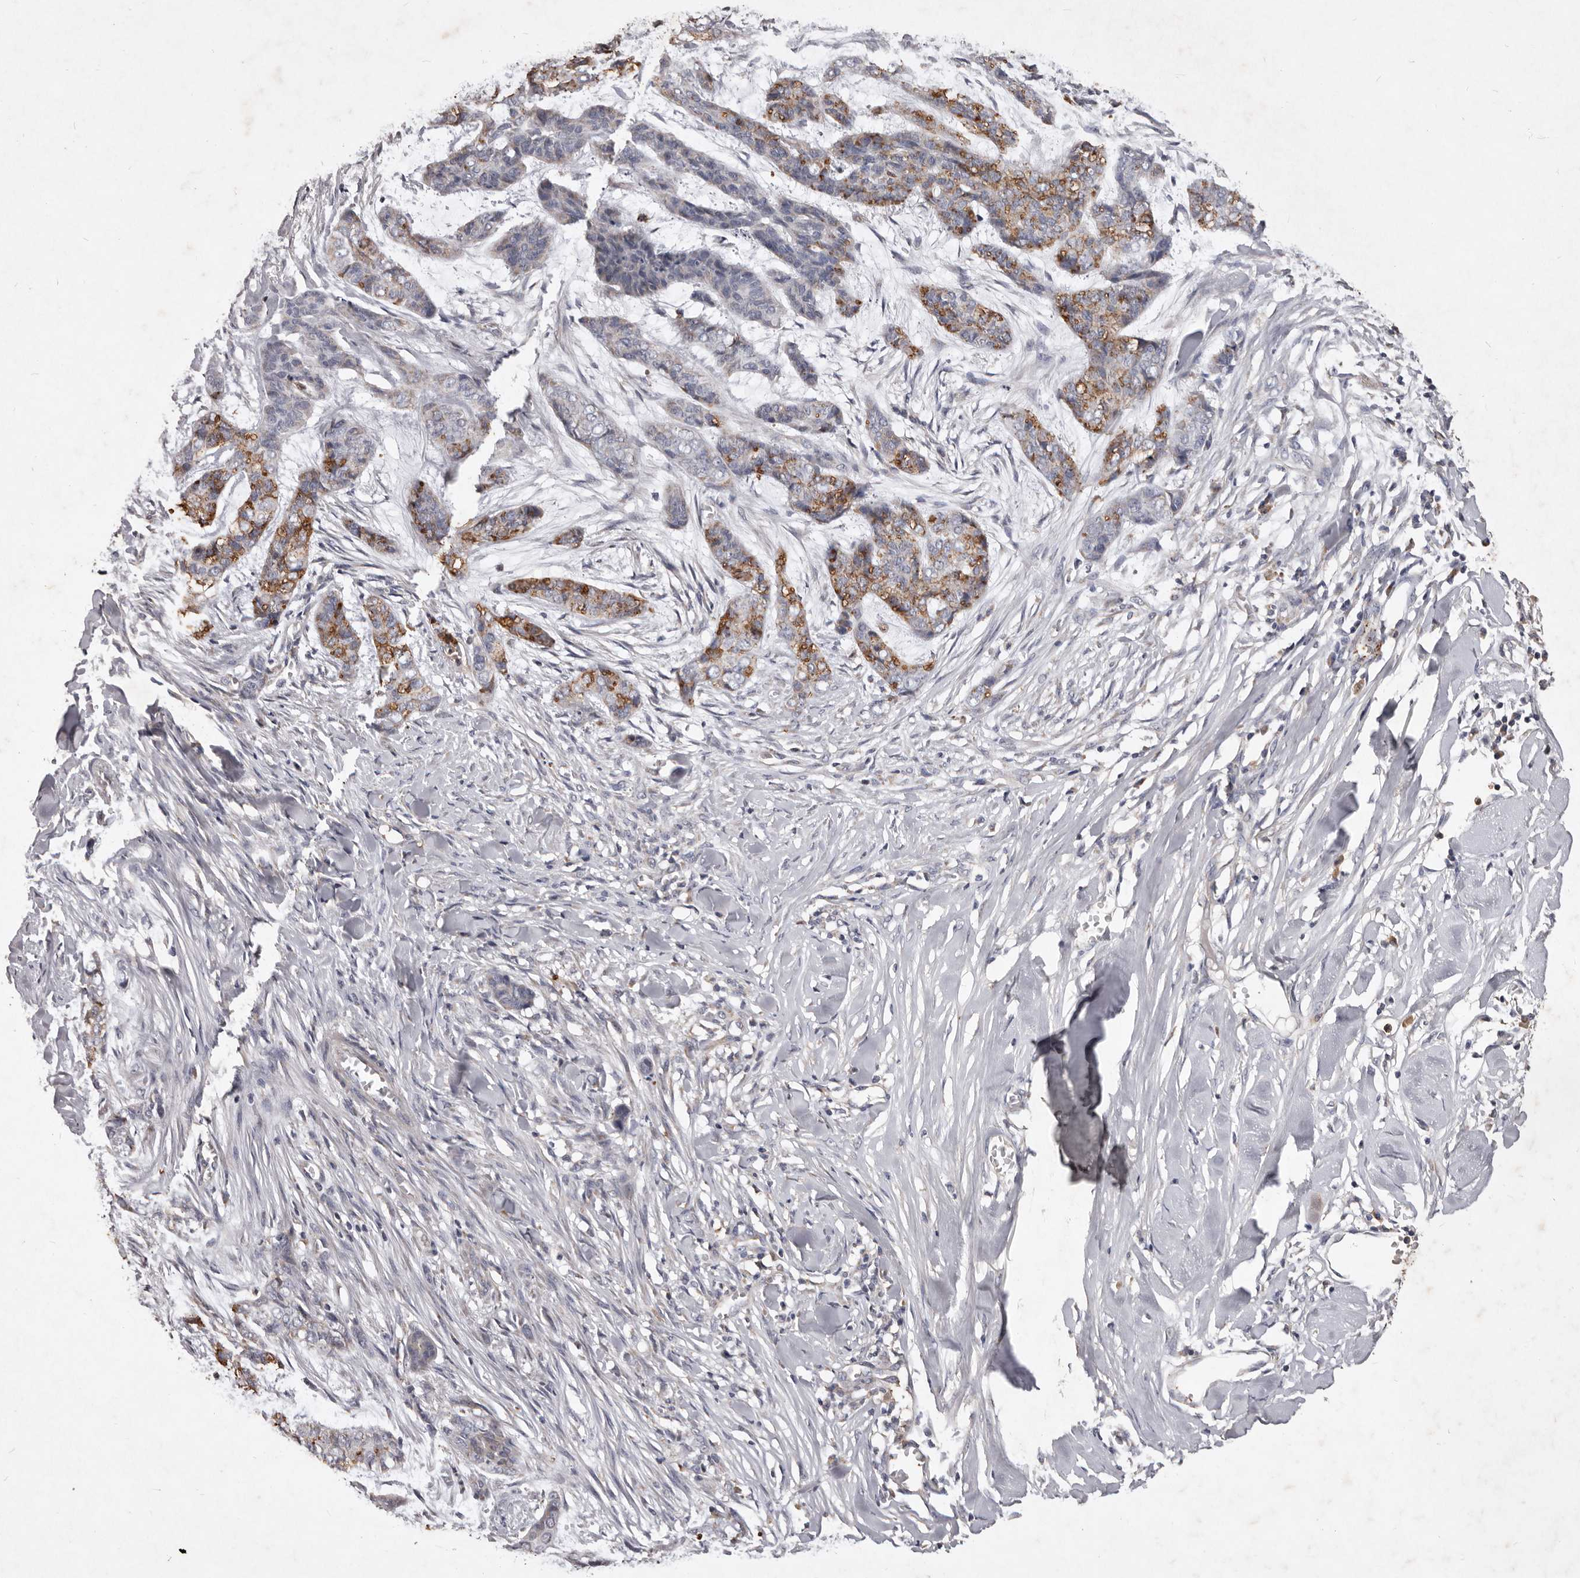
{"staining": {"intensity": "moderate", "quantity": "25%-75%", "location": "cytoplasmic/membranous"}, "tissue": "skin cancer", "cell_type": "Tumor cells", "image_type": "cancer", "snomed": [{"axis": "morphology", "description": "Basal cell carcinoma"}, {"axis": "topography", "description": "Skin"}], "caption": "A brown stain highlights moderate cytoplasmic/membranous positivity of a protein in basal cell carcinoma (skin) tumor cells.", "gene": "CXCL14", "patient": {"sex": "female", "age": 64}}